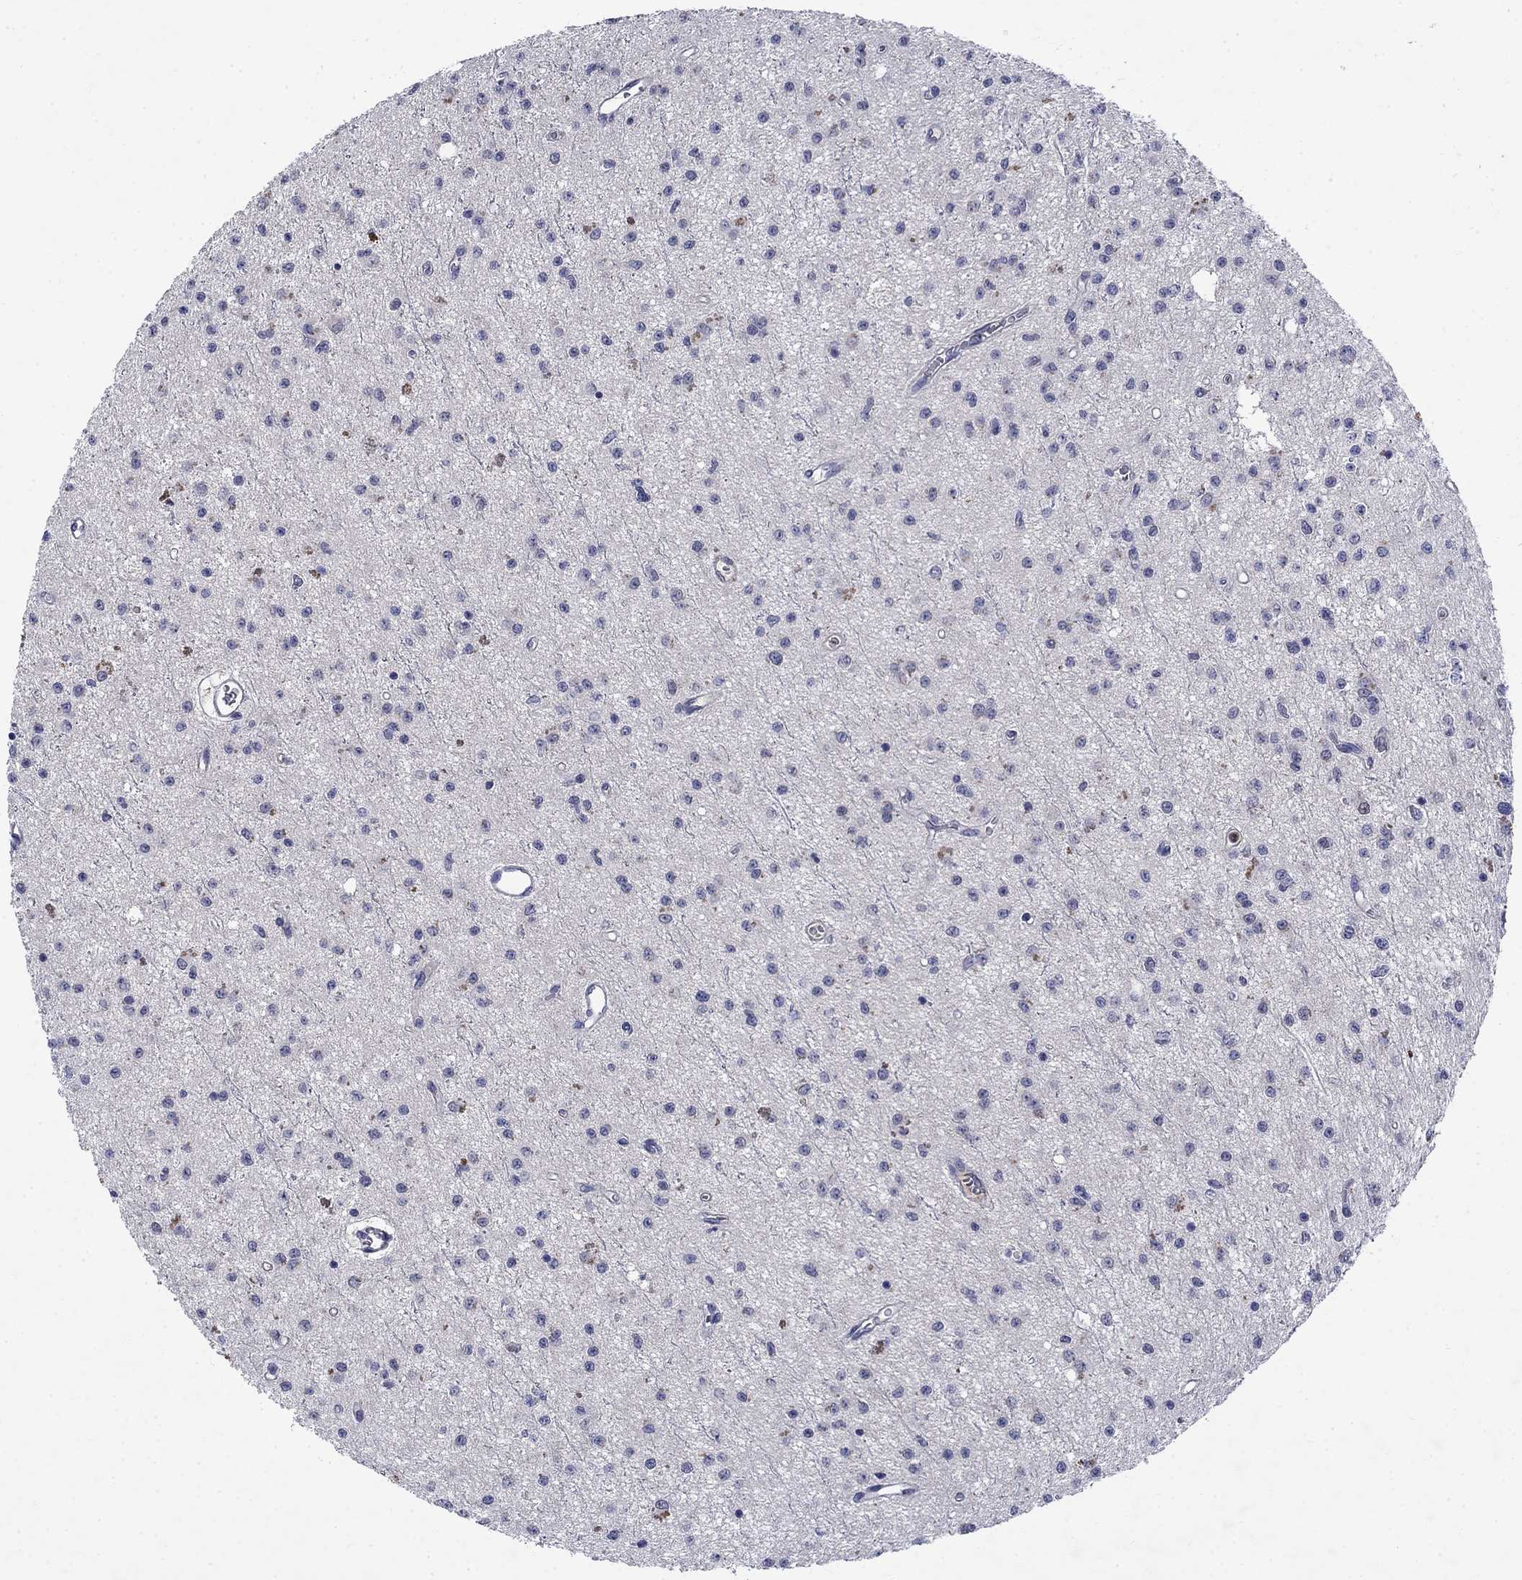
{"staining": {"intensity": "negative", "quantity": "none", "location": "none"}, "tissue": "glioma", "cell_type": "Tumor cells", "image_type": "cancer", "snomed": [{"axis": "morphology", "description": "Glioma, malignant, Low grade"}, {"axis": "topography", "description": "Brain"}], "caption": "This image is of glioma stained with immunohistochemistry (IHC) to label a protein in brown with the nuclei are counter-stained blue. There is no expression in tumor cells.", "gene": "STAB2", "patient": {"sex": "female", "age": 45}}